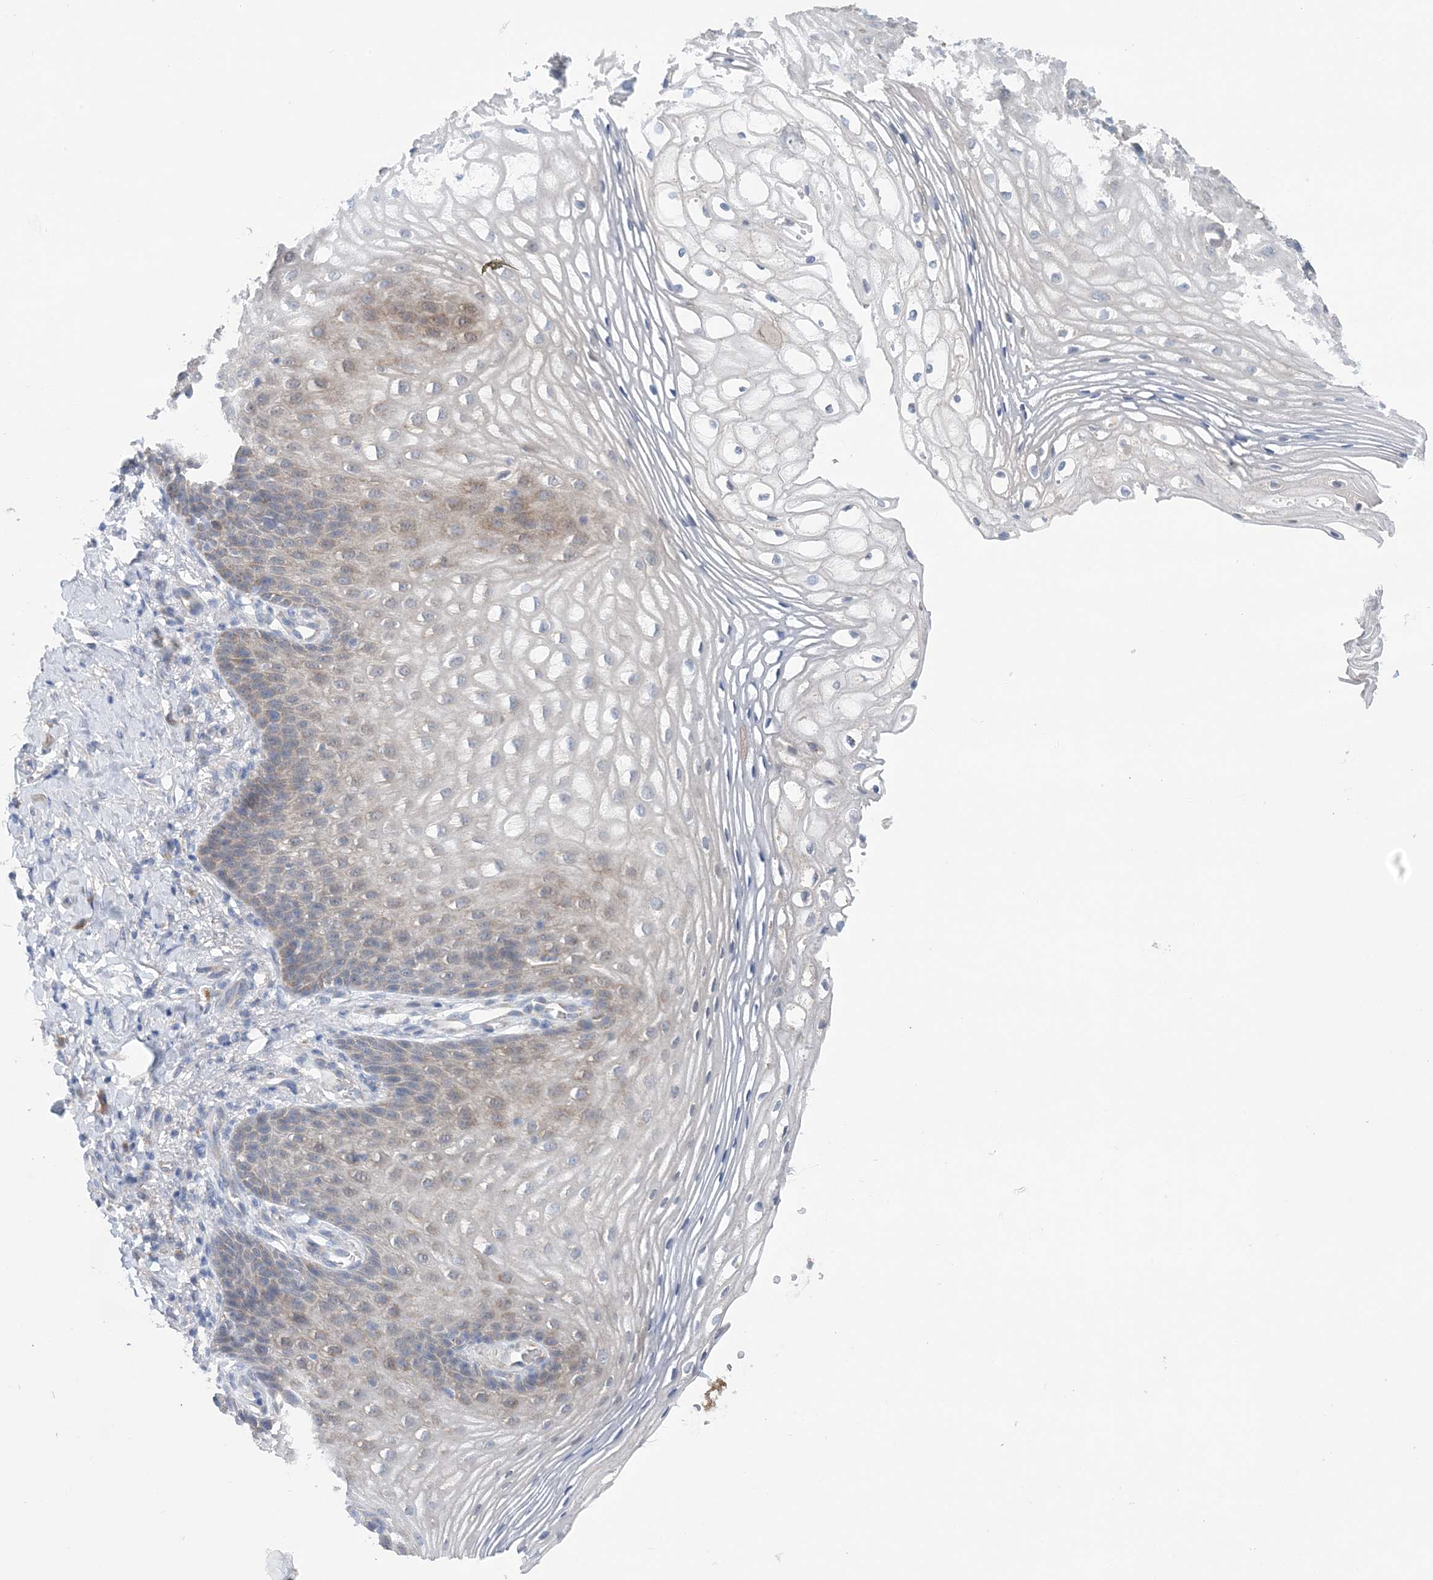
{"staining": {"intensity": "weak", "quantity": "<25%", "location": "cytoplasmic/membranous"}, "tissue": "vagina", "cell_type": "Squamous epithelial cells", "image_type": "normal", "snomed": [{"axis": "morphology", "description": "Normal tissue, NOS"}, {"axis": "topography", "description": "Vagina"}], "caption": "This is a image of immunohistochemistry (IHC) staining of benign vagina, which shows no positivity in squamous epithelial cells.", "gene": "COPE", "patient": {"sex": "female", "age": 60}}